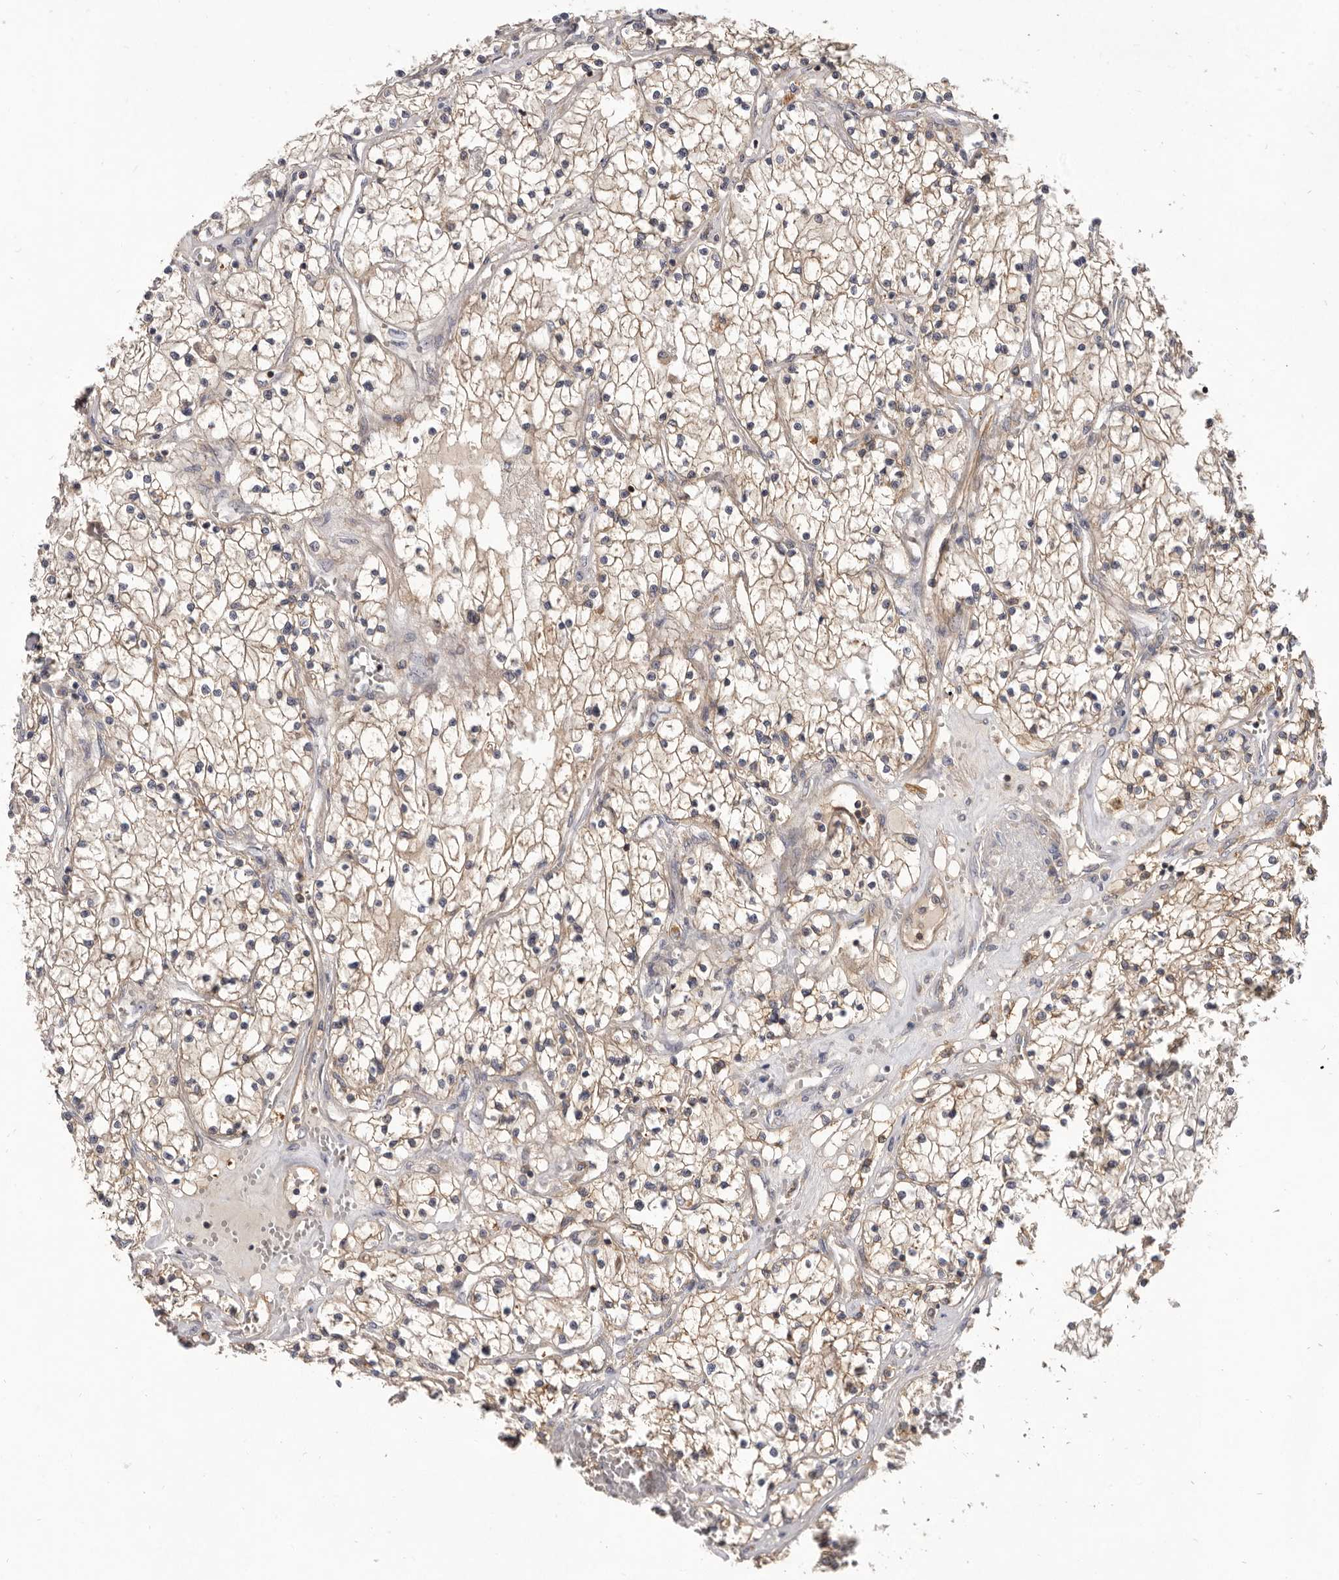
{"staining": {"intensity": "weak", "quantity": ">75%", "location": "cytoplasmic/membranous"}, "tissue": "renal cancer", "cell_type": "Tumor cells", "image_type": "cancer", "snomed": [{"axis": "morphology", "description": "Normal tissue, NOS"}, {"axis": "morphology", "description": "Adenocarcinoma, NOS"}, {"axis": "topography", "description": "Kidney"}], "caption": "High-magnification brightfield microscopy of renal cancer stained with DAB (brown) and counterstained with hematoxylin (blue). tumor cells exhibit weak cytoplasmic/membranous positivity is appreciated in approximately>75% of cells. The staining was performed using DAB, with brown indicating positive protein expression. Nuclei are stained blue with hematoxylin.", "gene": "ADAMTS20", "patient": {"sex": "male", "age": 68}}